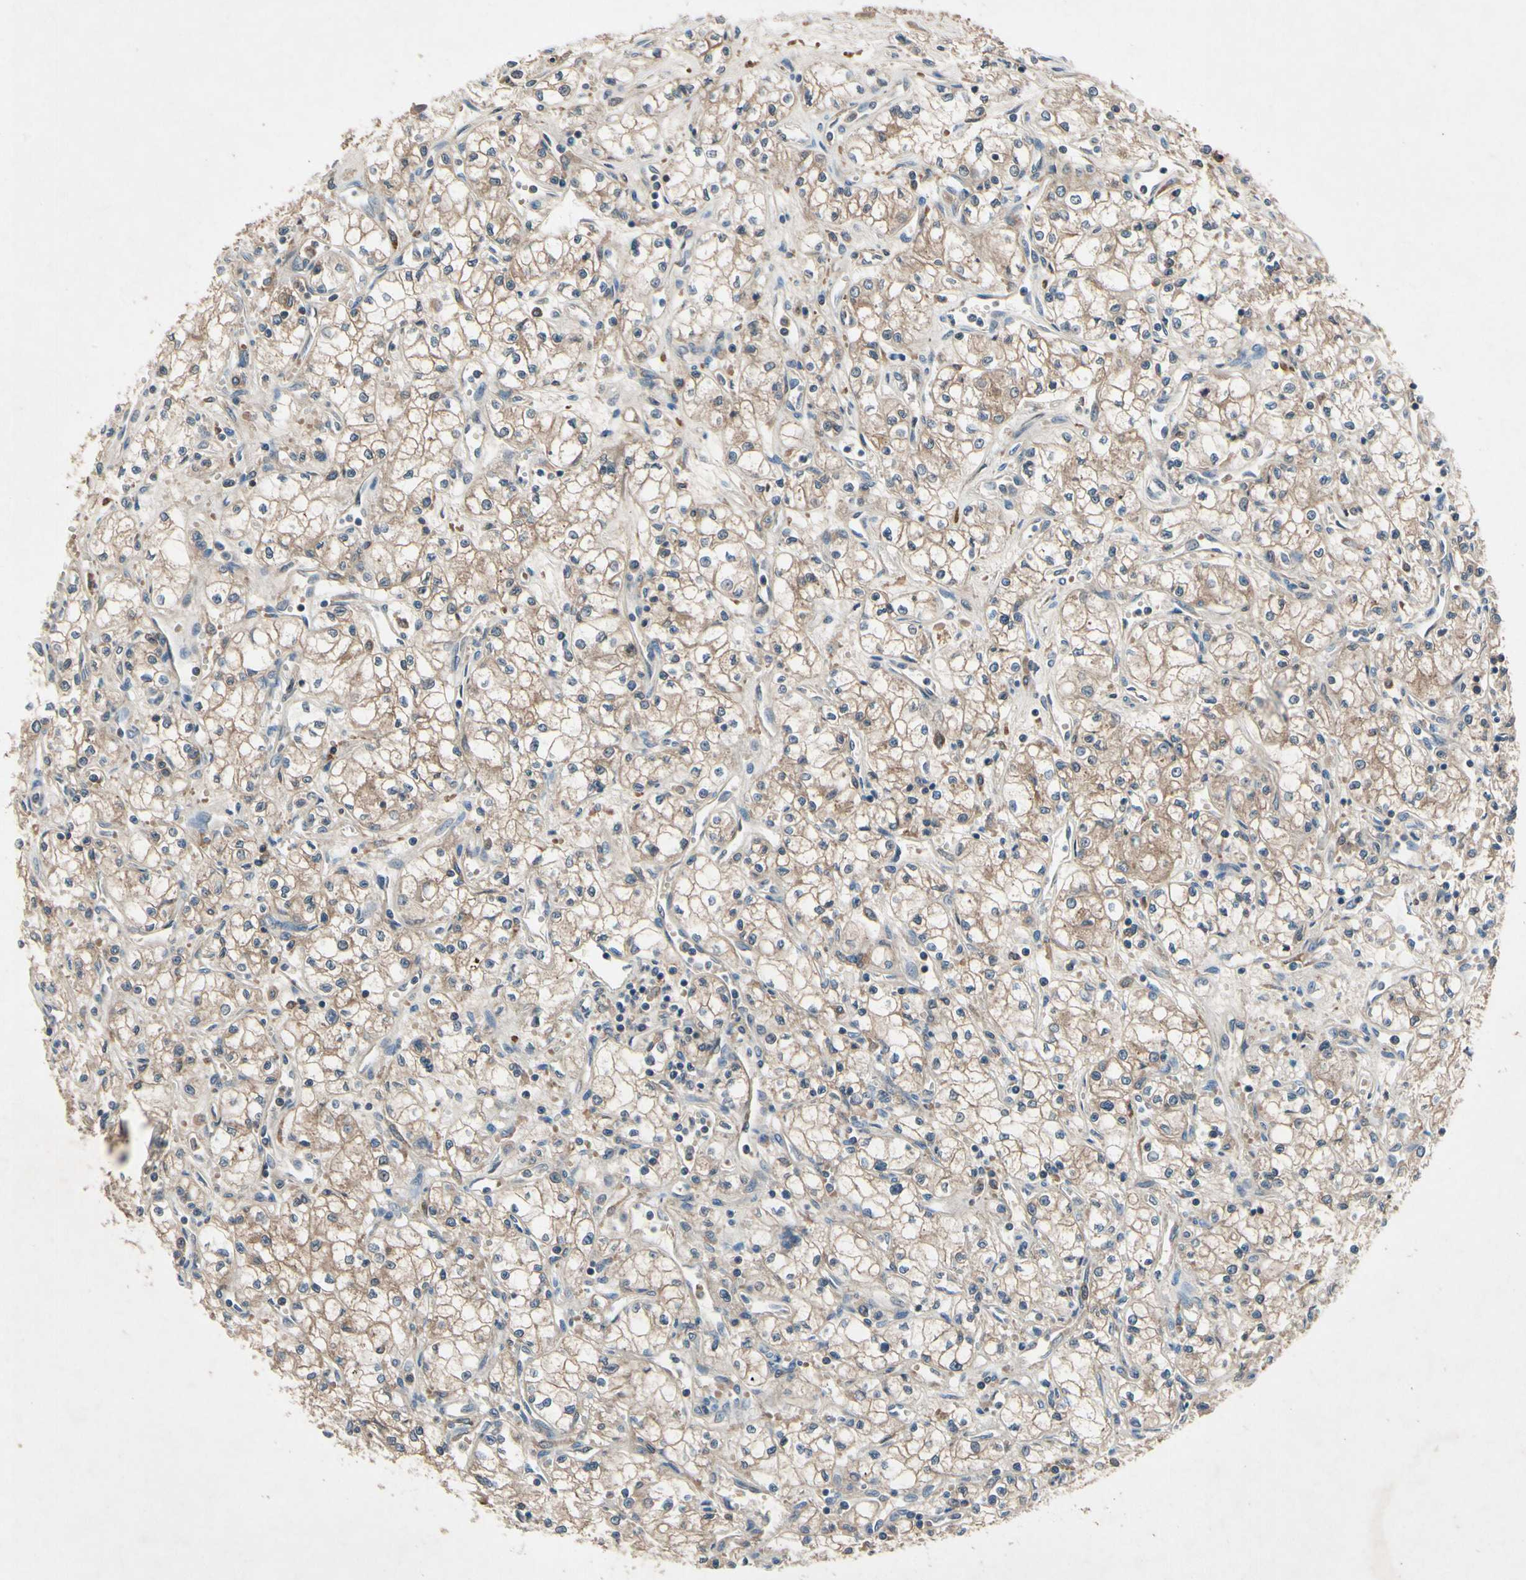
{"staining": {"intensity": "weak", "quantity": ">75%", "location": "cytoplasmic/membranous"}, "tissue": "renal cancer", "cell_type": "Tumor cells", "image_type": "cancer", "snomed": [{"axis": "morphology", "description": "Normal tissue, NOS"}, {"axis": "morphology", "description": "Adenocarcinoma, NOS"}, {"axis": "topography", "description": "Kidney"}], "caption": "Immunohistochemical staining of human renal adenocarcinoma shows low levels of weak cytoplasmic/membranous protein staining in approximately >75% of tumor cells.", "gene": "IL1RL1", "patient": {"sex": "male", "age": 59}}